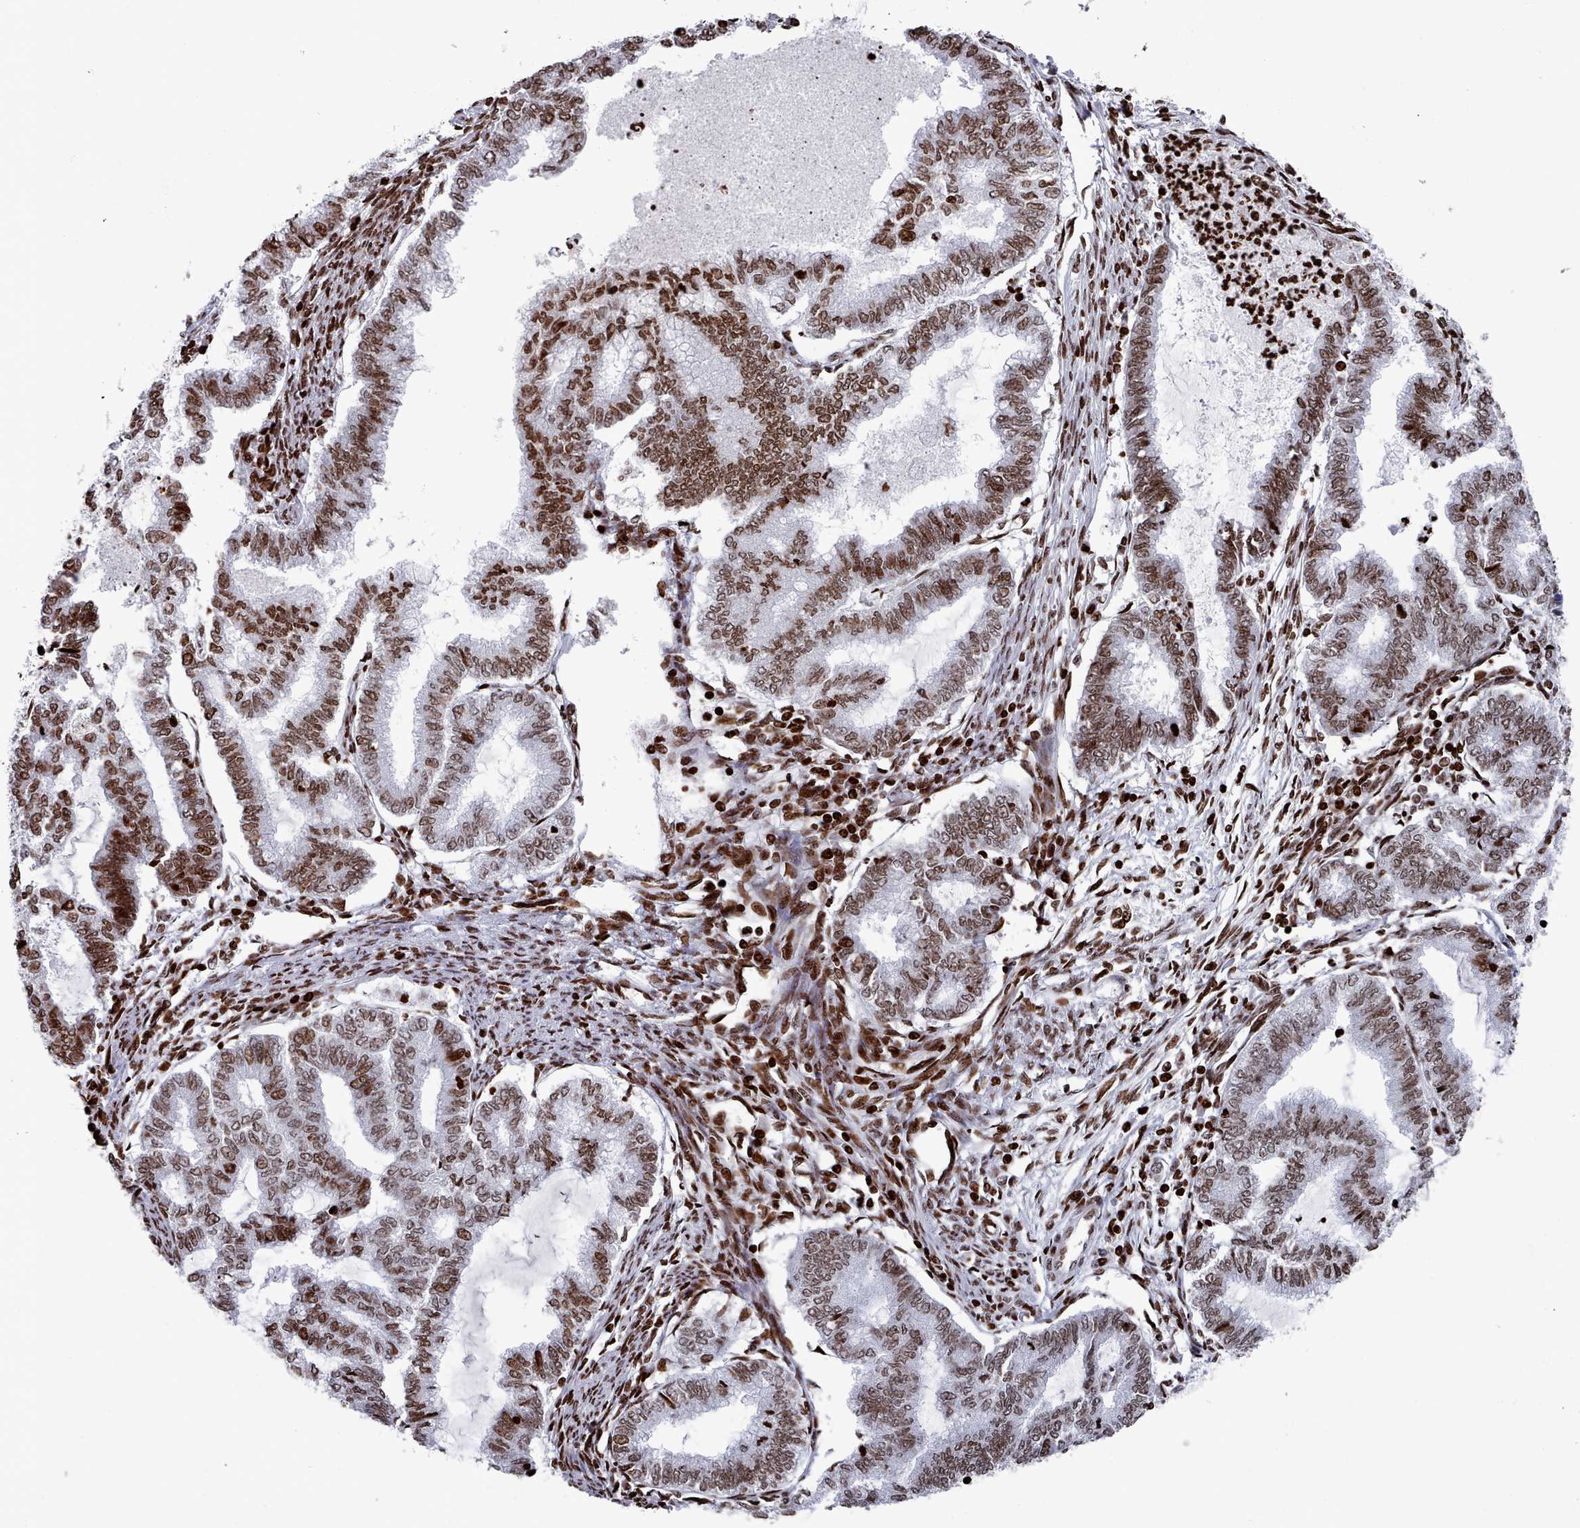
{"staining": {"intensity": "moderate", "quantity": ">75%", "location": "nuclear"}, "tissue": "endometrial cancer", "cell_type": "Tumor cells", "image_type": "cancer", "snomed": [{"axis": "morphology", "description": "Adenocarcinoma, NOS"}, {"axis": "topography", "description": "Endometrium"}], "caption": "Protein staining by immunohistochemistry (IHC) reveals moderate nuclear positivity in approximately >75% of tumor cells in endometrial cancer (adenocarcinoma).", "gene": "PCDHB12", "patient": {"sex": "female", "age": 79}}